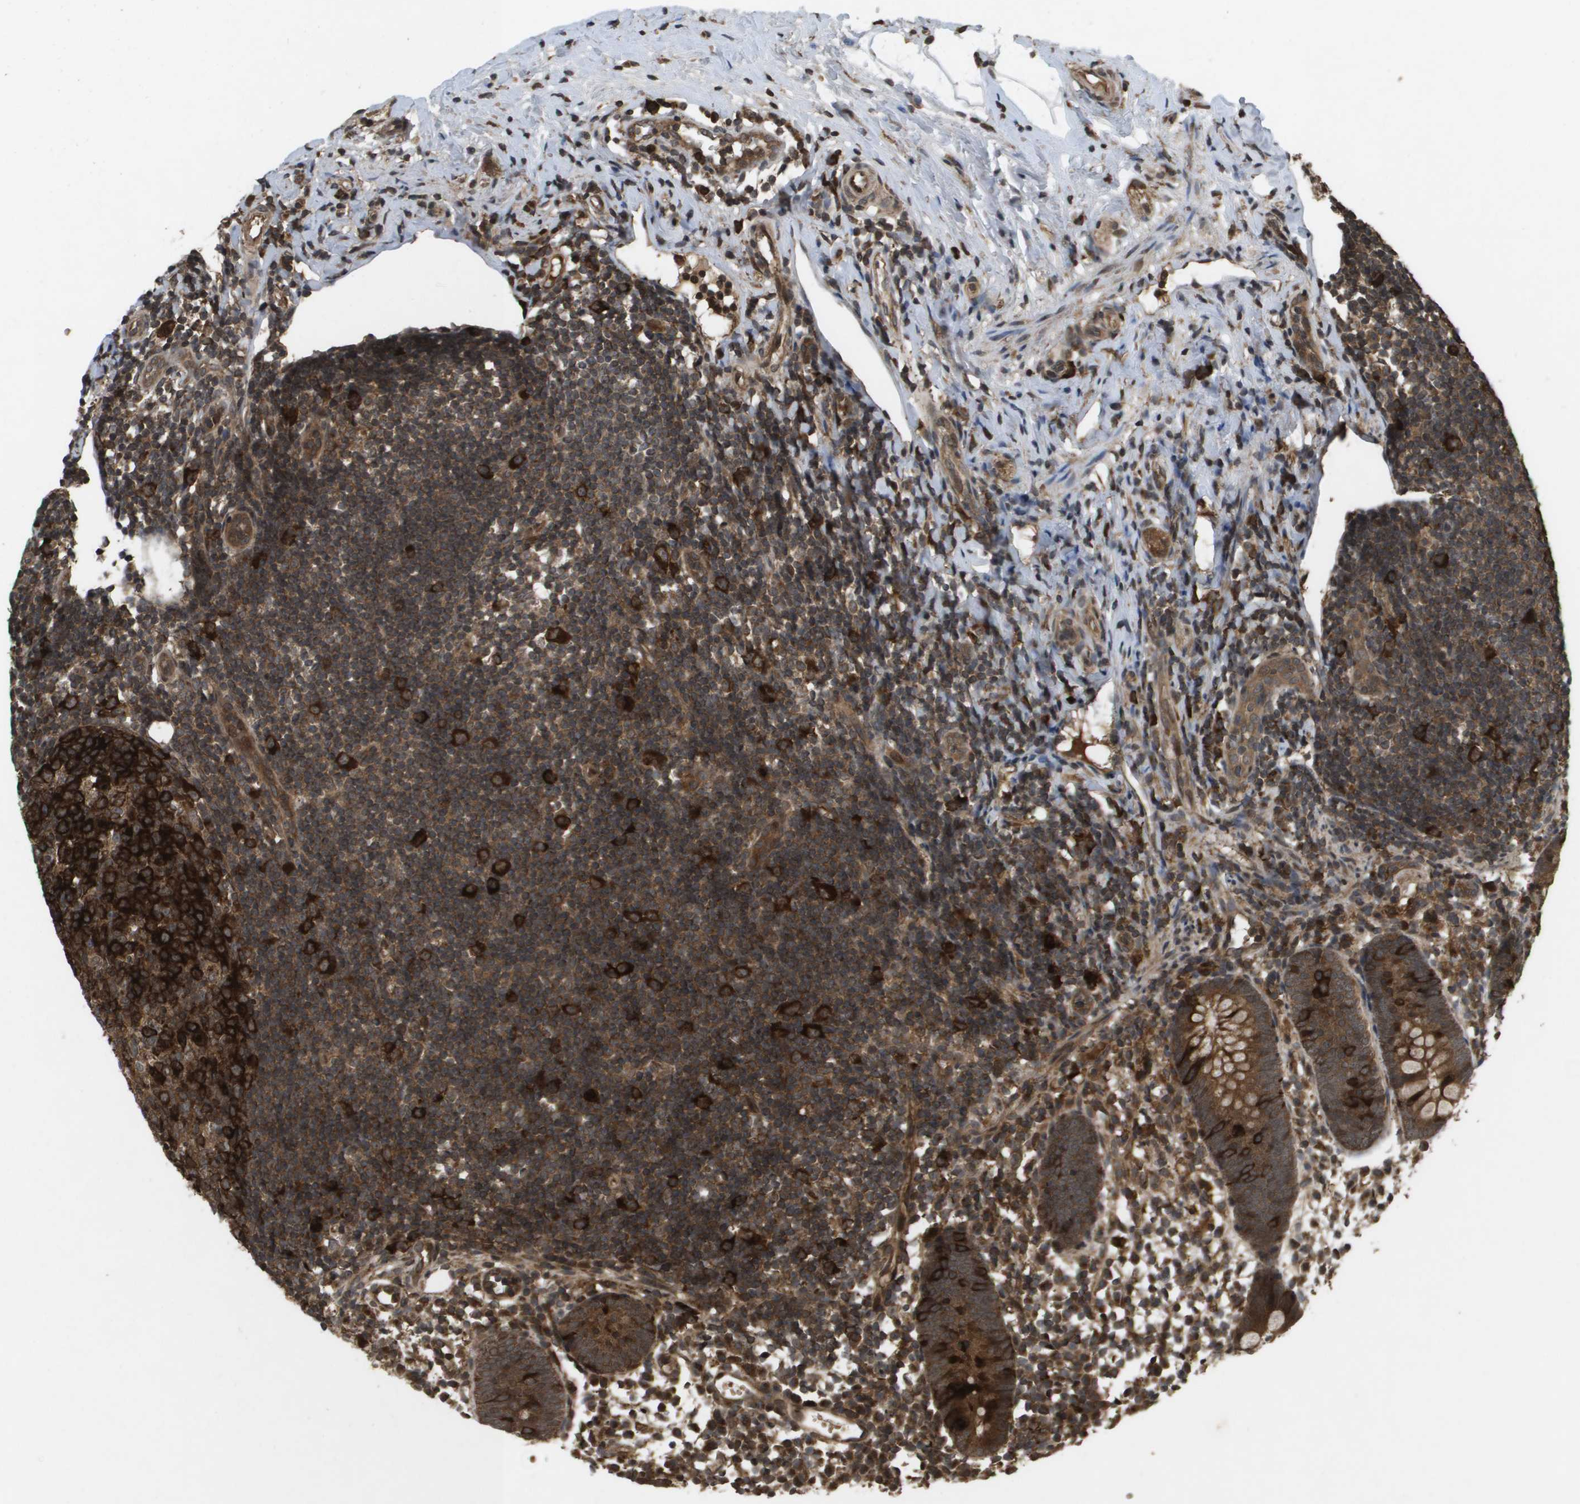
{"staining": {"intensity": "strong", "quantity": ">75%", "location": "cytoplasmic/membranous"}, "tissue": "appendix", "cell_type": "Glandular cells", "image_type": "normal", "snomed": [{"axis": "morphology", "description": "Normal tissue, NOS"}, {"axis": "topography", "description": "Appendix"}], "caption": "This image exhibits immunohistochemistry (IHC) staining of unremarkable appendix, with high strong cytoplasmic/membranous expression in approximately >75% of glandular cells.", "gene": "KIF11", "patient": {"sex": "female", "age": 20}}